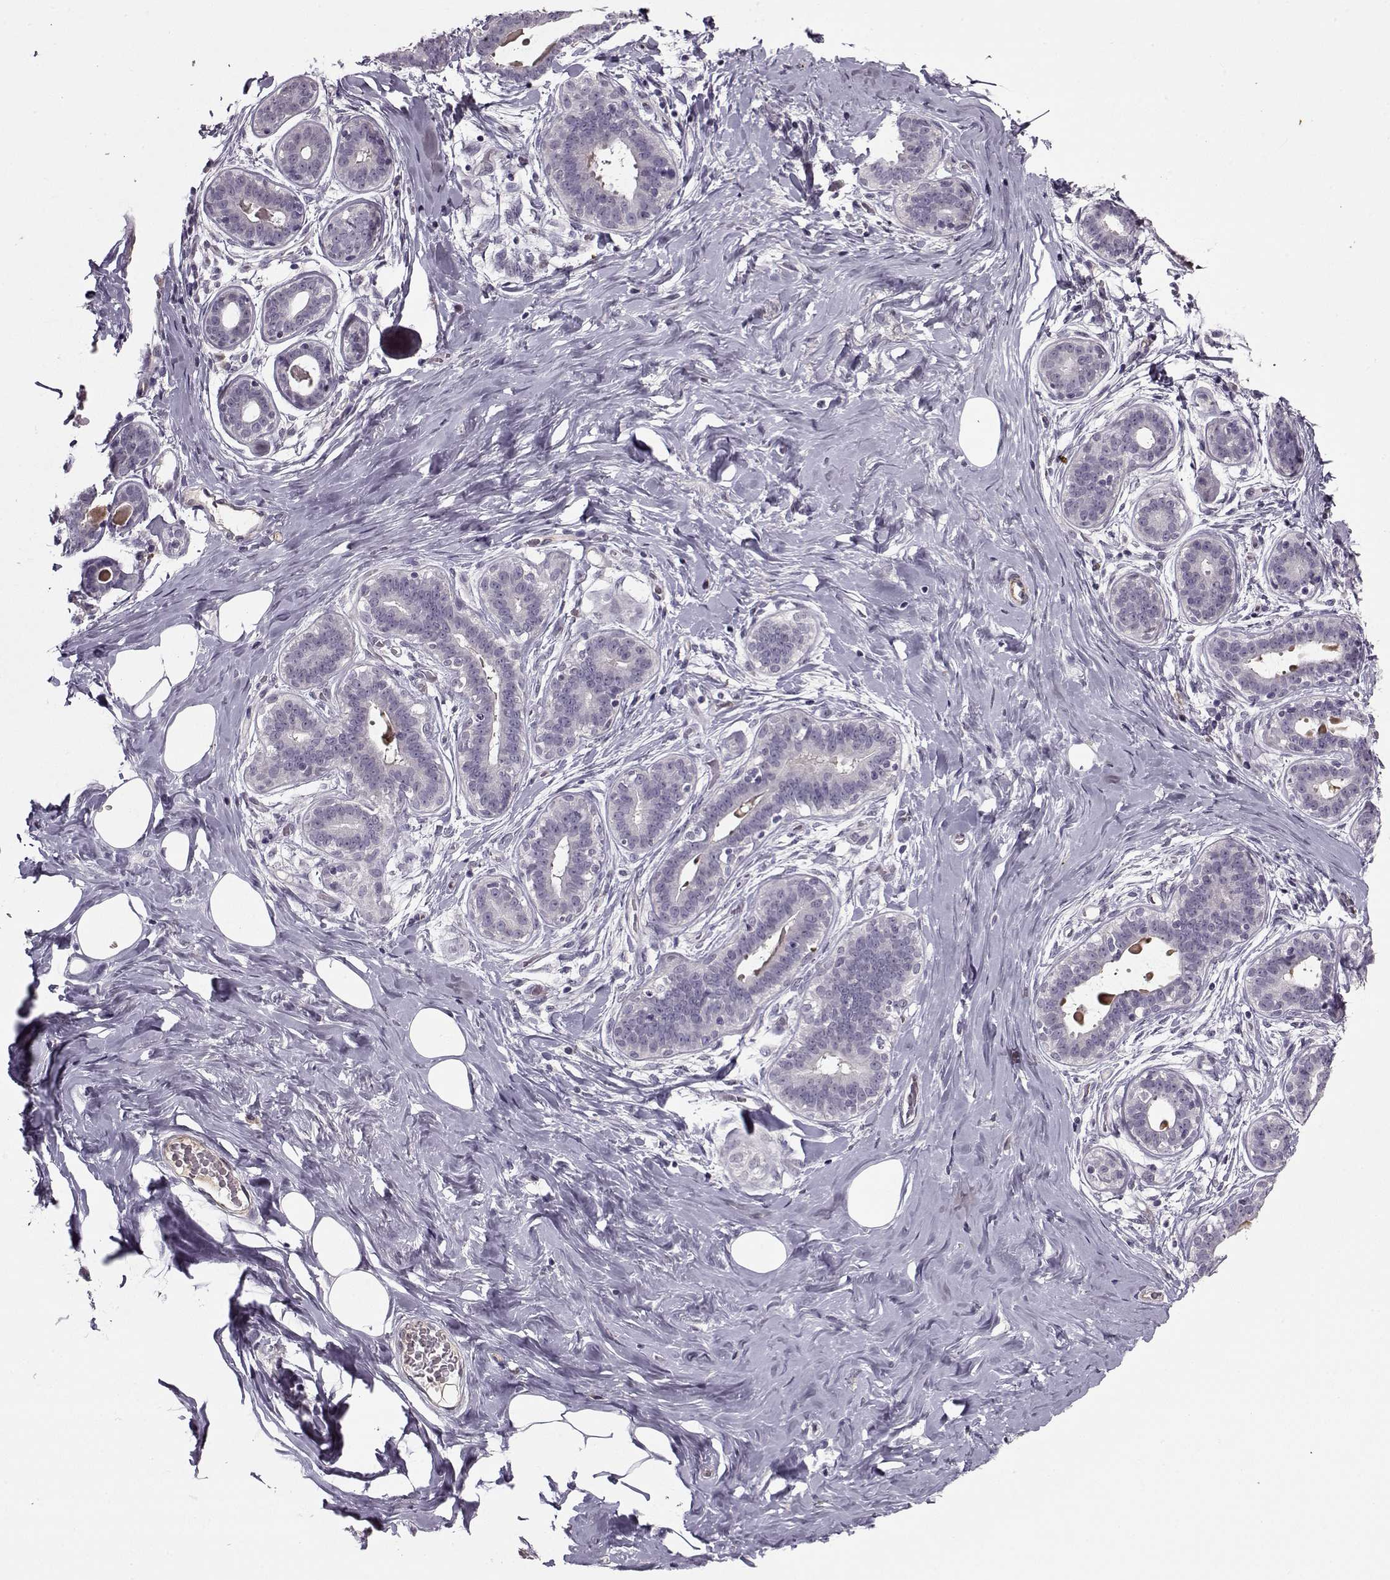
{"staining": {"intensity": "negative", "quantity": "none", "location": "none"}, "tissue": "breast", "cell_type": "Adipocytes", "image_type": "normal", "snomed": [{"axis": "morphology", "description": "Normal tissue, NOS"}, {"axis": "topography", "description": "Skin"}, {"axis": "topography", "description": "Breast"}], "caption": "Image shows no significant protein expression in adipocytes of normal breast. (Brightfield microscopy of DAB (3,3'-diaminobenzidine) immunohistochemistry (IHC) at high magnification).", "gene": "KRT9", "patient": {"sex": "female", "age": 43}}